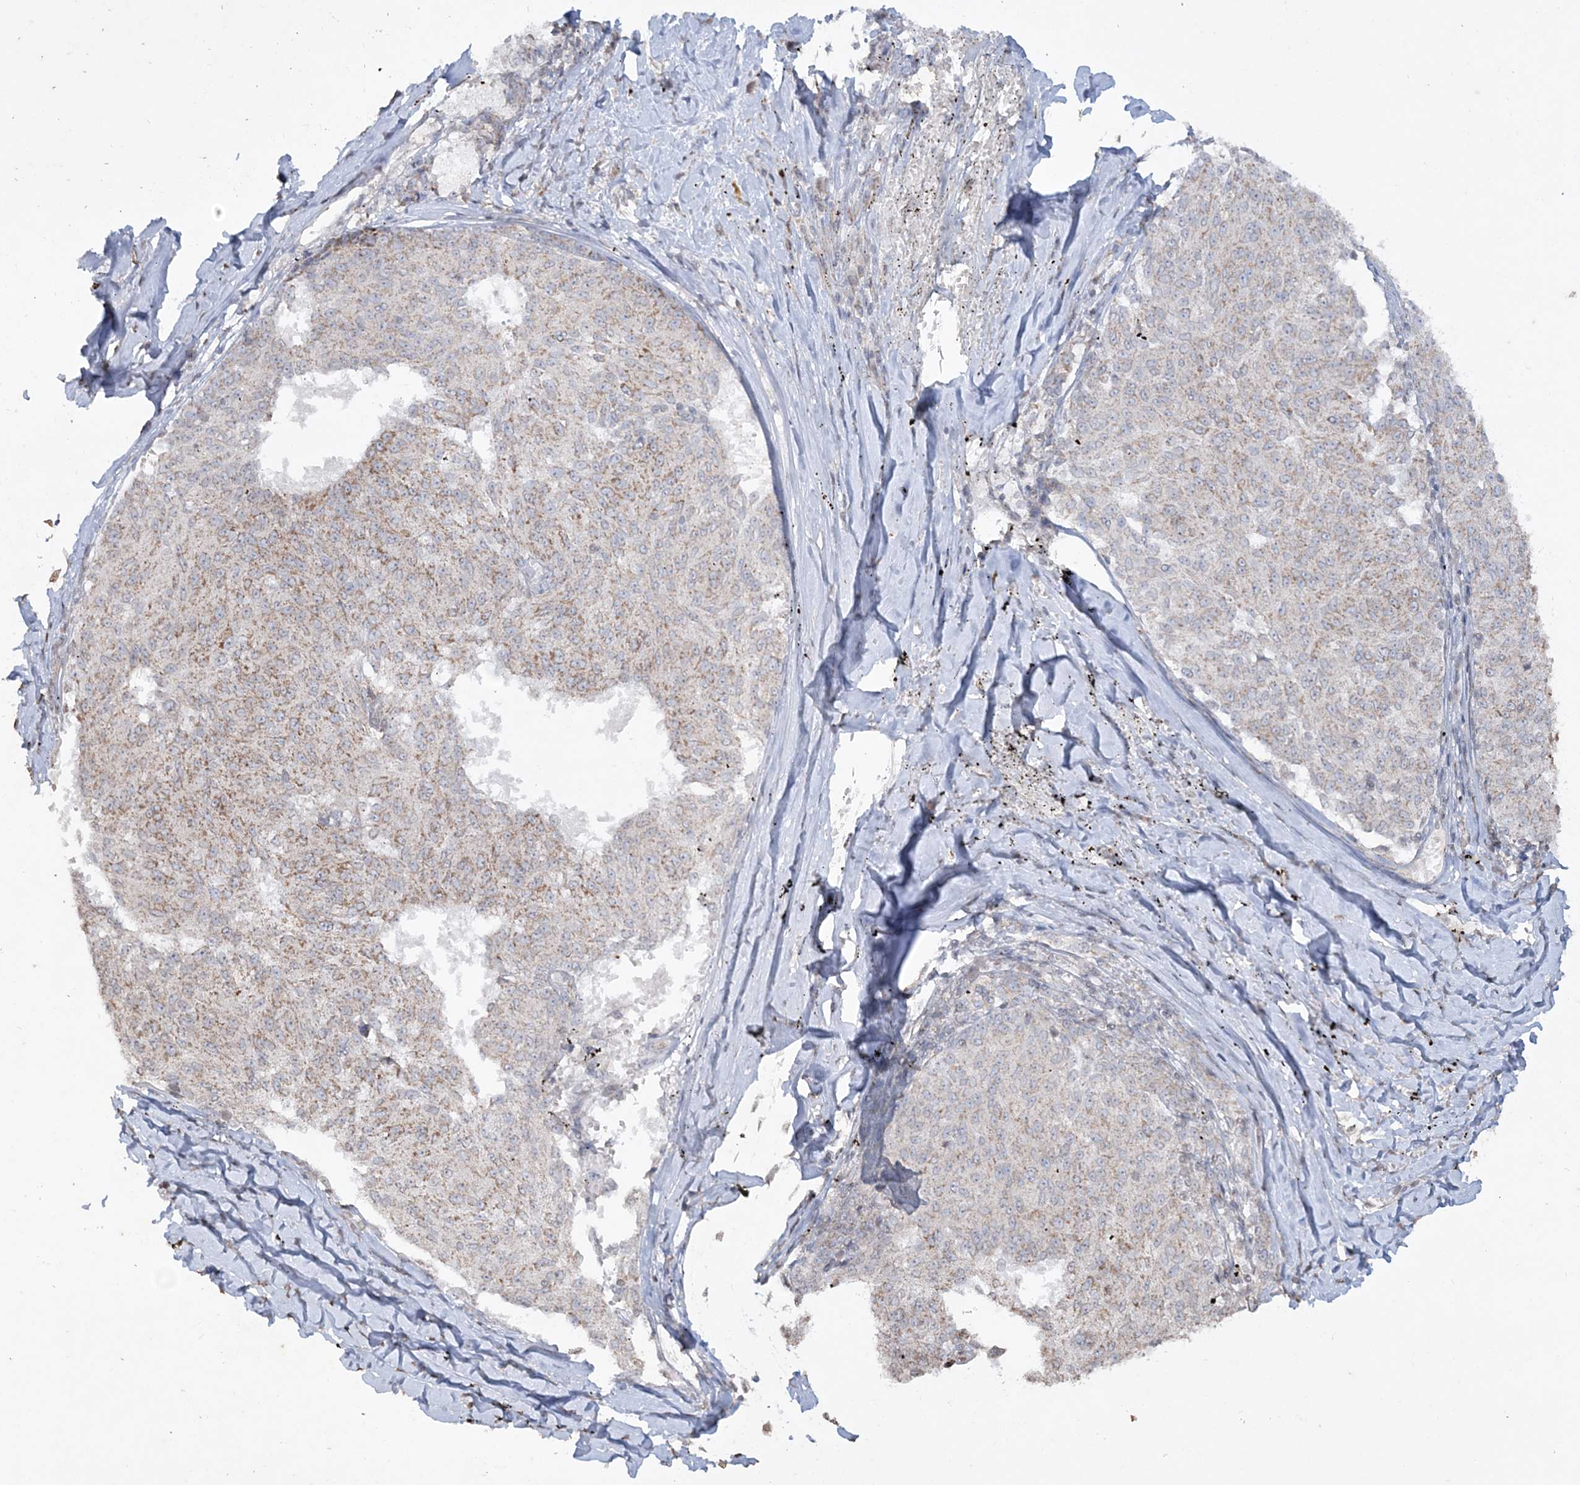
{"staining": {"intensity": "moderate", "quantity": "25%-75%", "location": "cytoplasmic/membranous"}, "tissue": "melanoma", "cell_type": "Tumor cells", "image_type": "cancer", "snomed": [{"axis": "morphology", "description": "Malignant melanoma, NOS"}, {"axis": "topography", "description": "Skin"}], "caption": "Moderate cytoplasmic/membranous protein staining is seen in about 25%-75% of tumor cells in melanoma.", "gene": "TTC7A", "patient": {"sex": "female", "age": 72}}